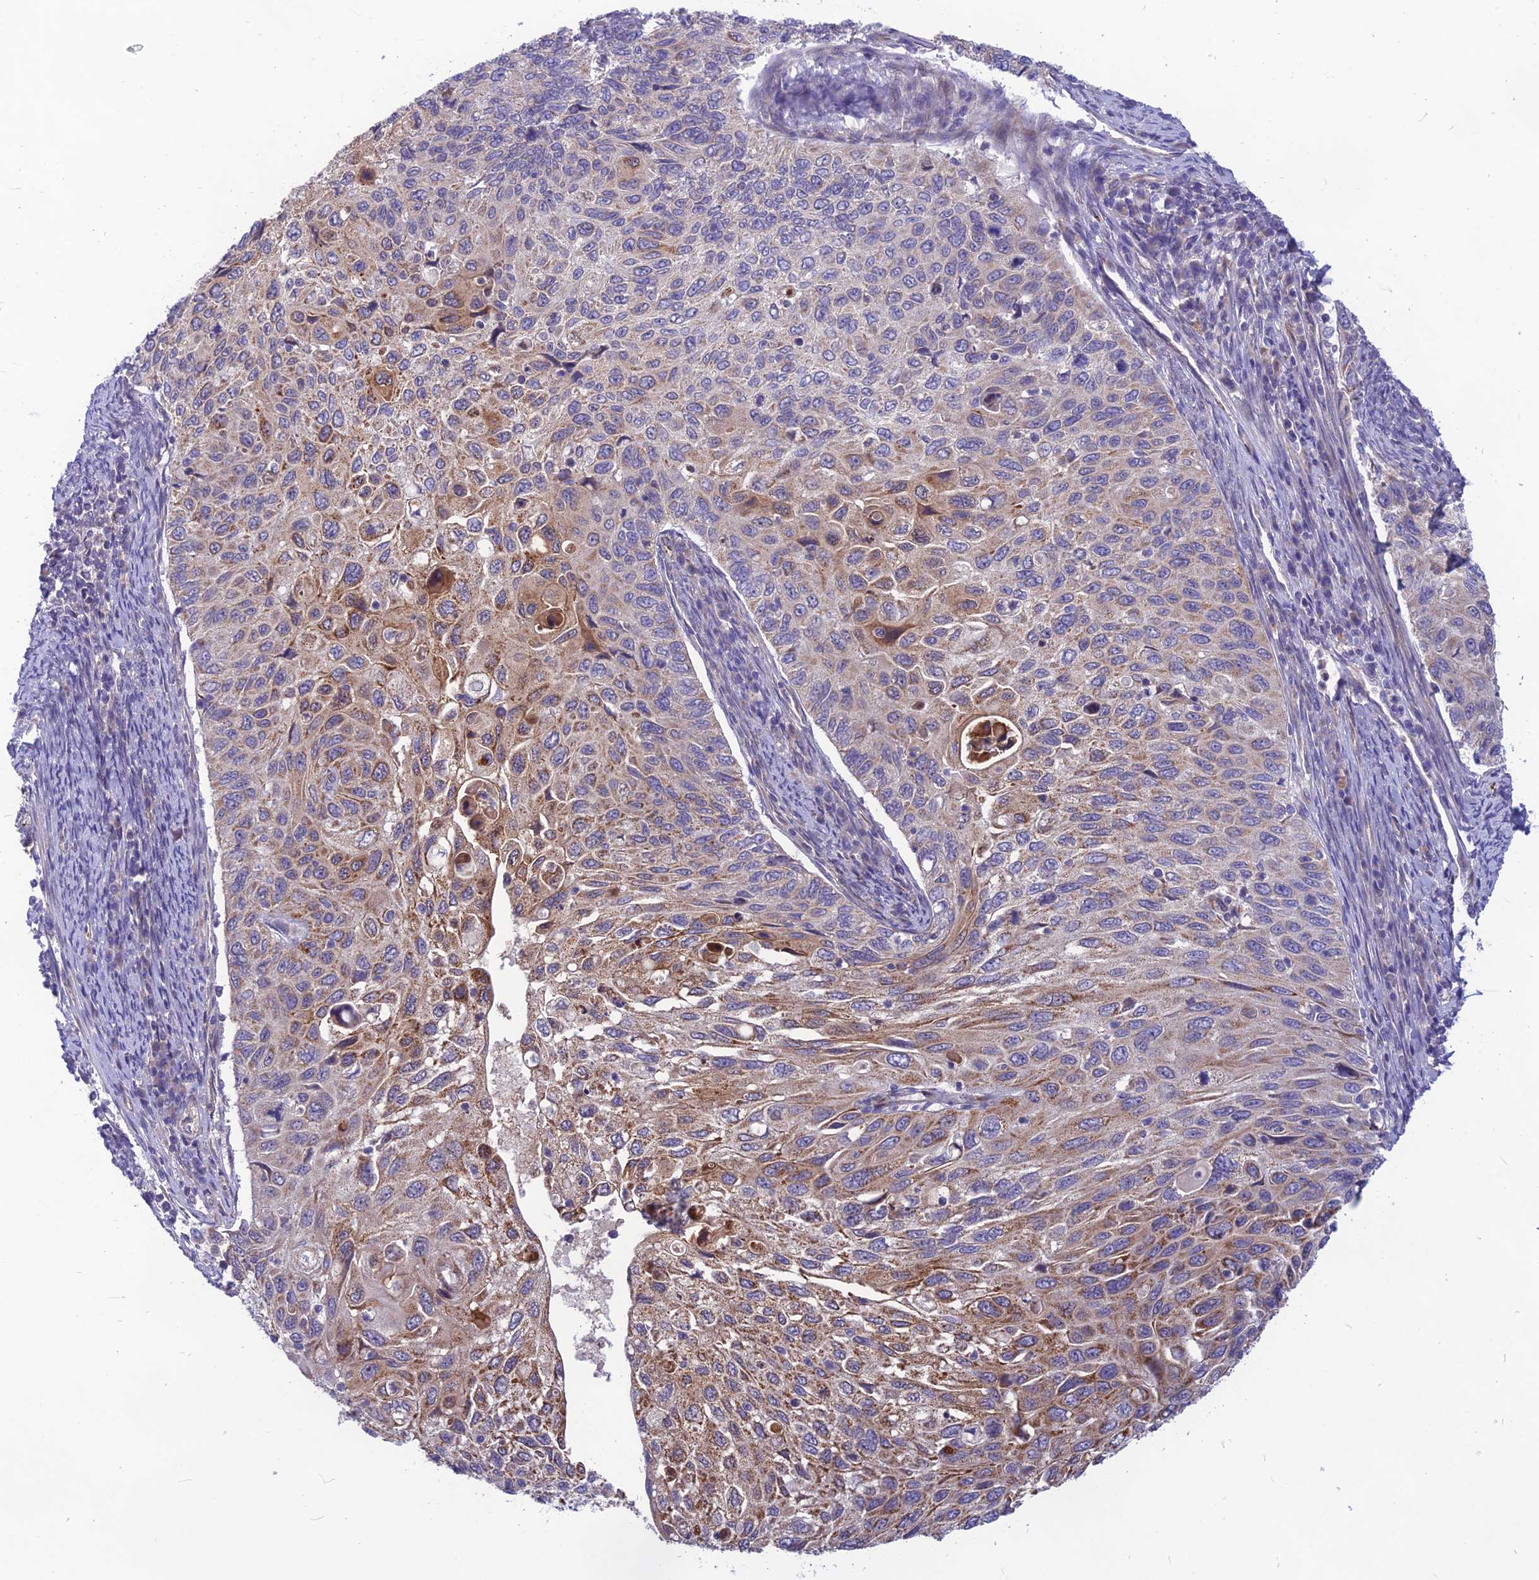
{"staining": {"intensity": "moderate", "quantity": "25%-75%", "location": "cytoplasmic/membranous"}, "tissue": "cervical cancer", "cell_type": "Tumor cells", "image_type": "cancer", "snomed": [{"axis": "morphology", "description": "Squamous cell carcinoma, NOS"}, {"axis": "topography", "description": "Cervix"}], "caption": "Human cervical squamous cell carcinoma stained with a brown dye shows moderate cytoplasmic/membranous positive staining in about 25%-75% of tumor cells.", "gene": "PTCD2", "patient": {"sex": "female", "age": 70}}